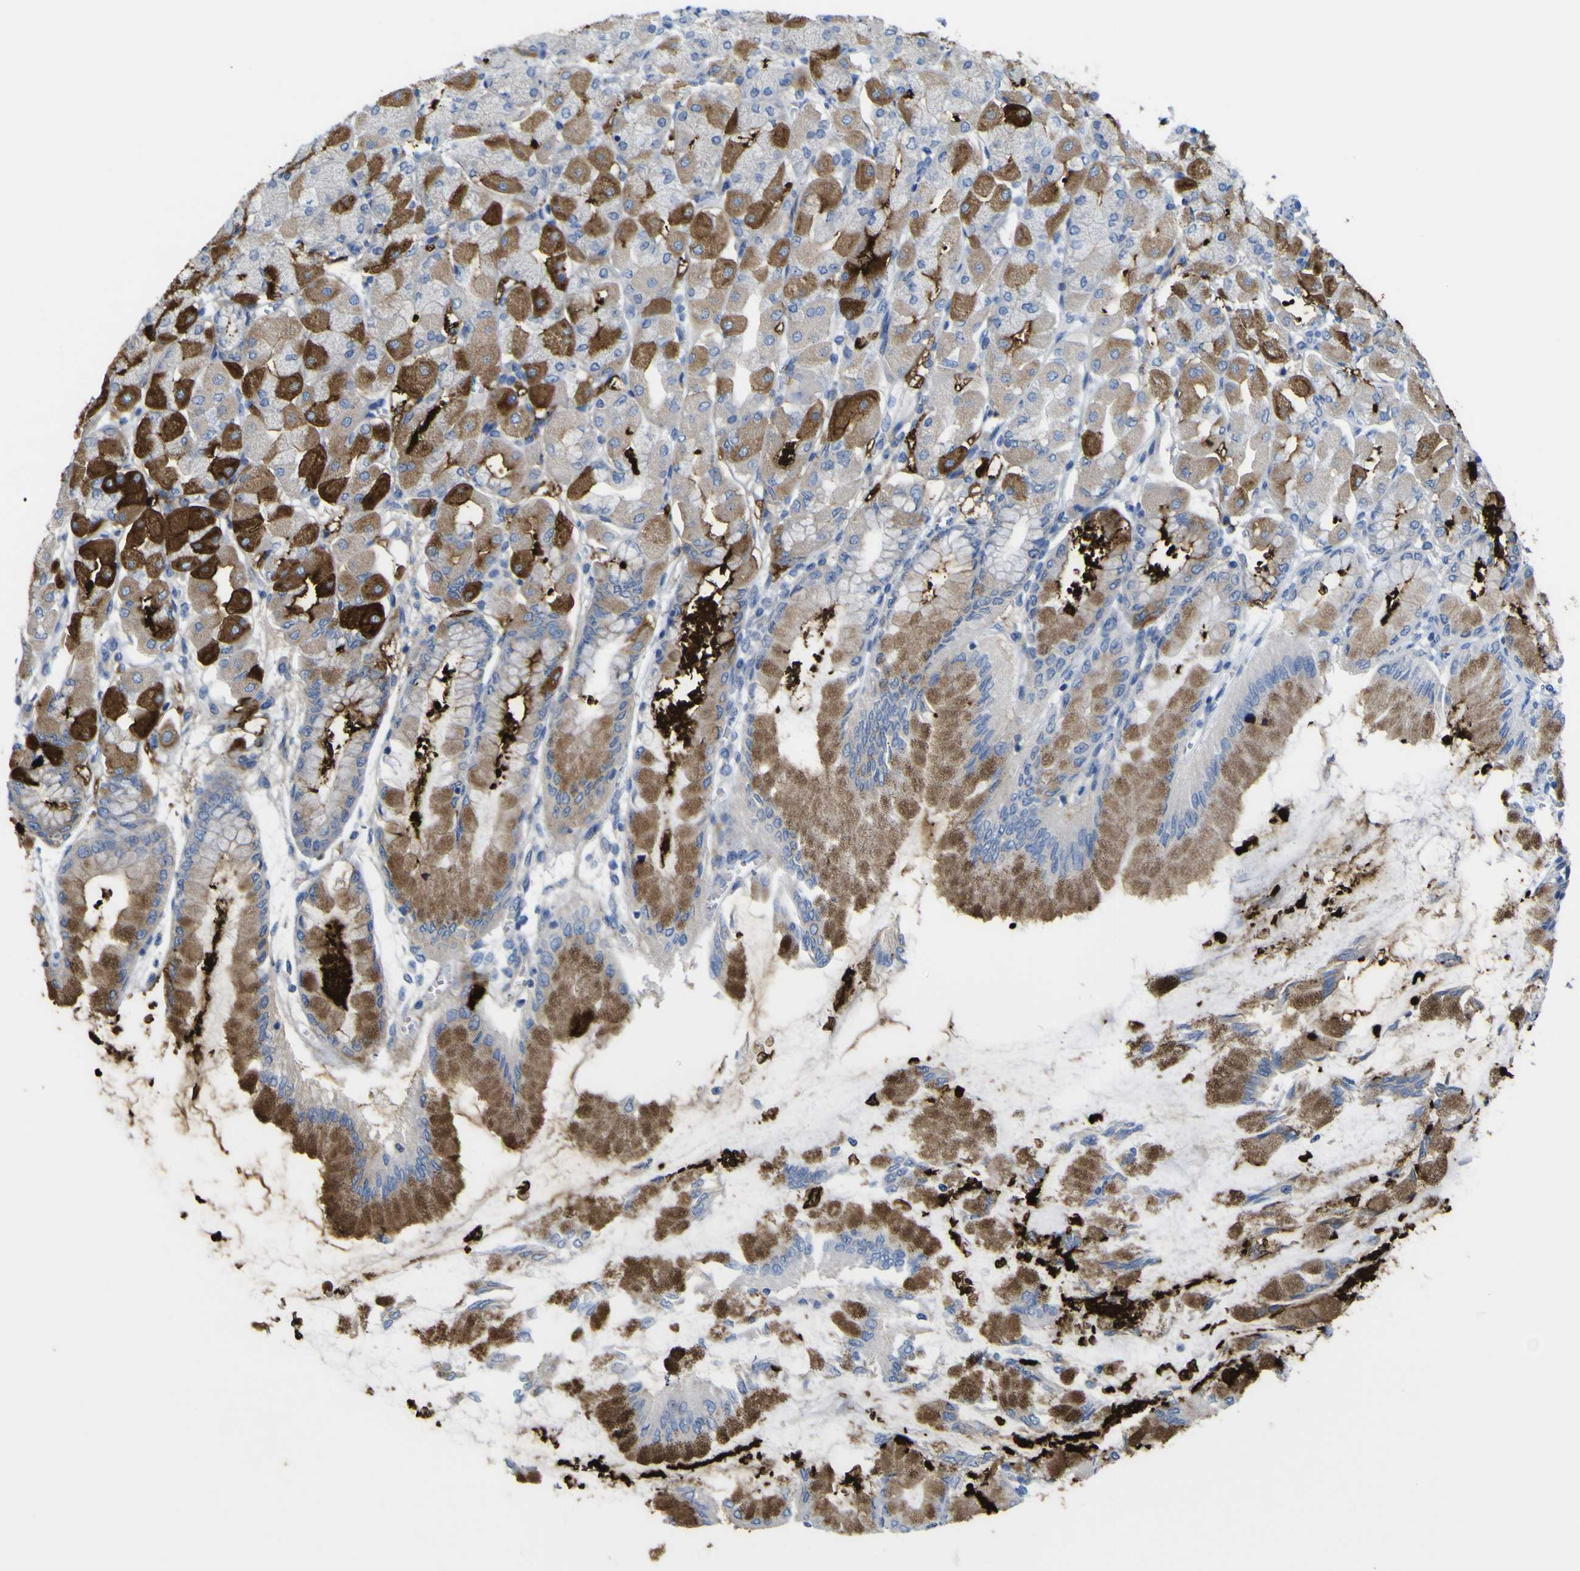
{"staining": {"intensity": "strong", "quantity": "25%-75%", "location": "cytoplasmic/membranous"}, "tissue": "stomach", "cell_type": "Glandular cells", "image_type": "normal", "snomed": [{"axis": "morphology", "description": "Normal tissue, NOS"}, {"axis": "topography", "description": "Stomach, upper"}], "caption": "Glandular cells show strong cytoplasmic/membranous staining in about 25%-75% of cells in normal stomach. The protein is shown in brown color, while the nuclei are stained blue.", "gene": "MYEOV", "patient": {"sex": "female", "age": 56}}